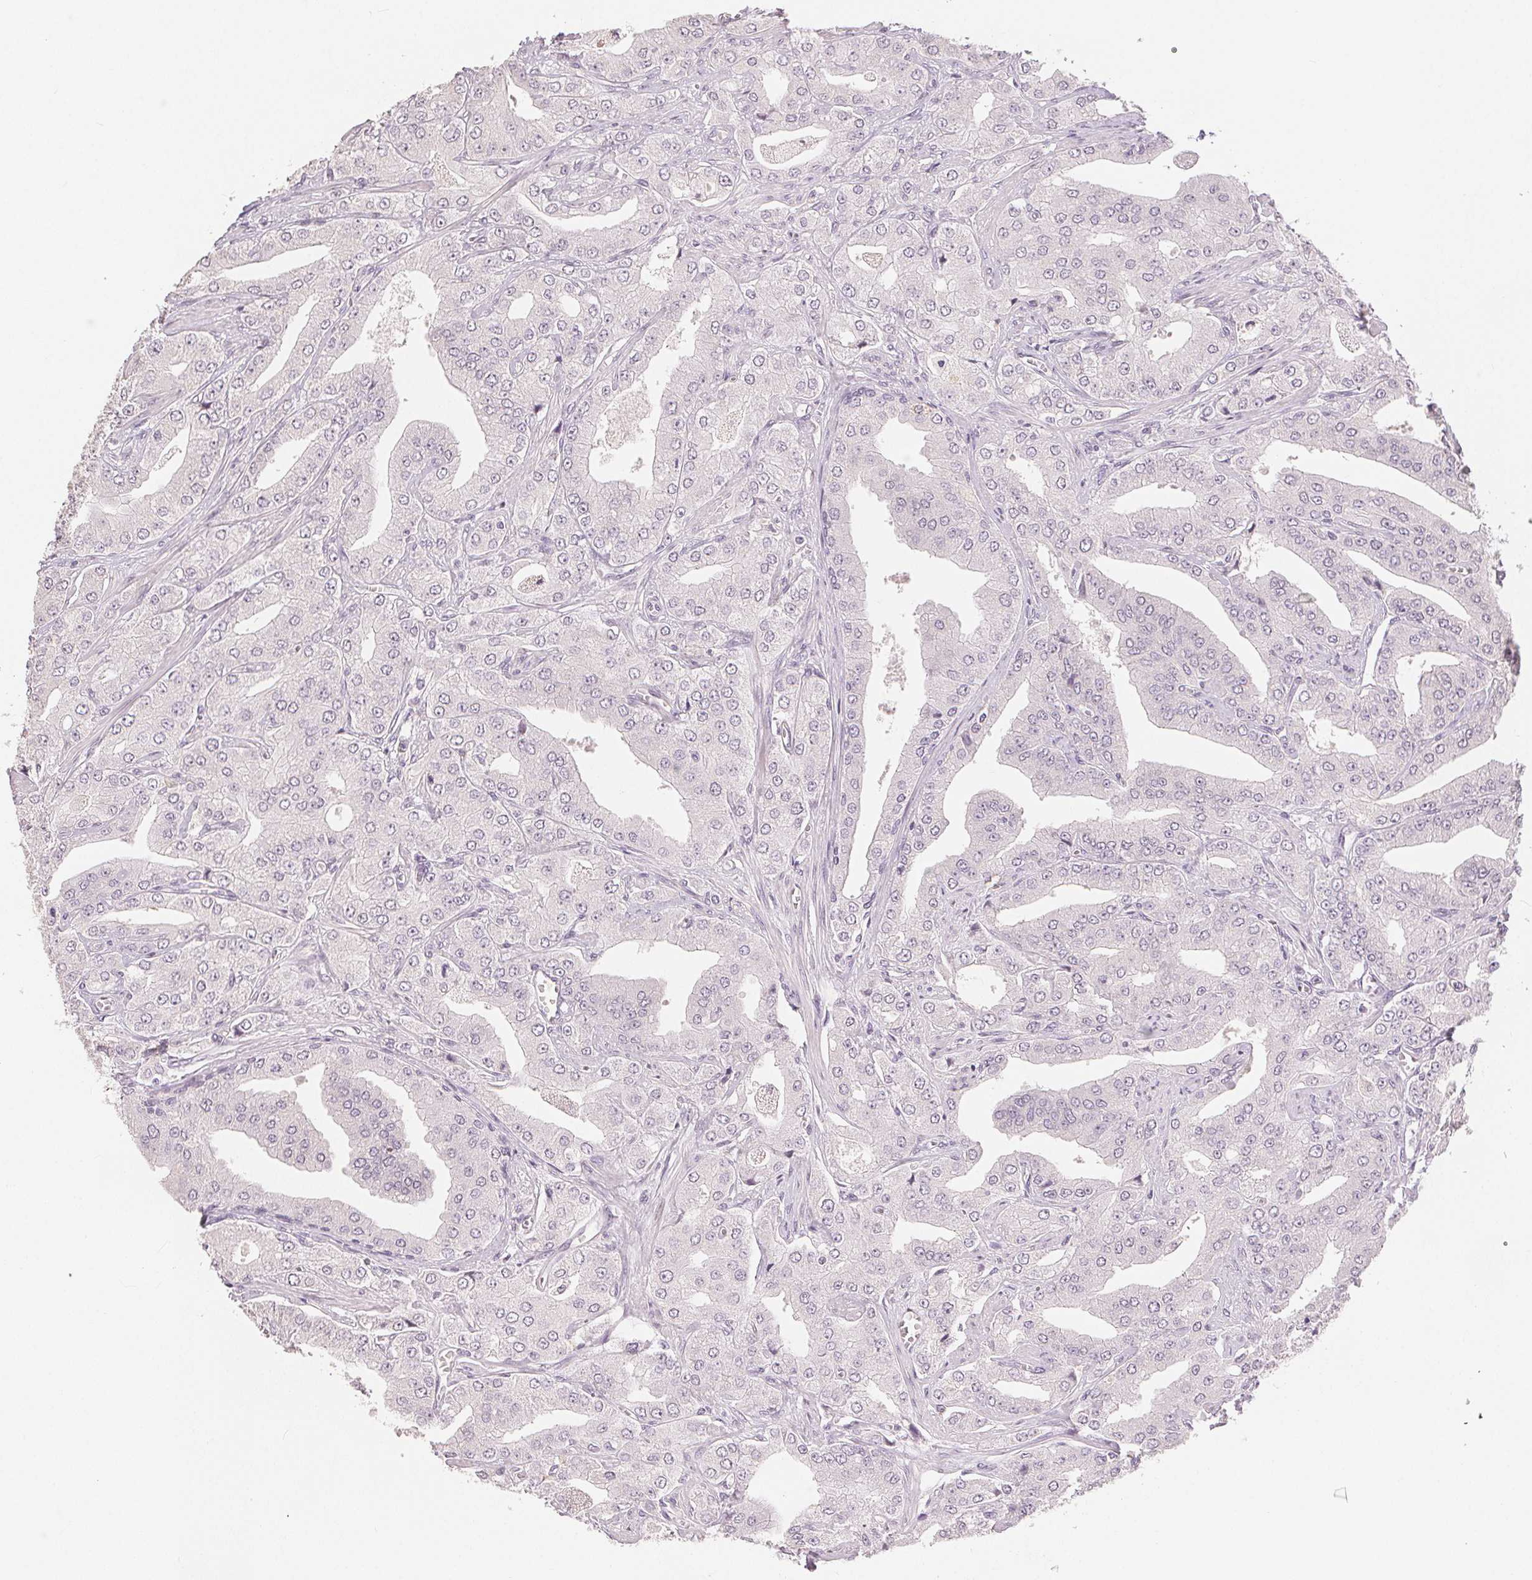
{"staining": {"intensity": "negative", "quantity": "none", "location": "none"}, "tissue": "prostate cancer", "cell_type": "Tumor cells", "image_type": "cancer", "snomed": [{"axis": "morphology", "description": "Adenocarcinoma, Low grade"}, {"axis": "topography", "description": "Prostate"}], "caption": "Immunohistochemistry photomicrograph of neoplastic tissue: human adenocarcinoma (low-grade) (prostate) stained with DAB shows no significant protein expression in tumor cells.", "gene": "SLC27A5", "patient": {"sex": "male", "age": 60}}